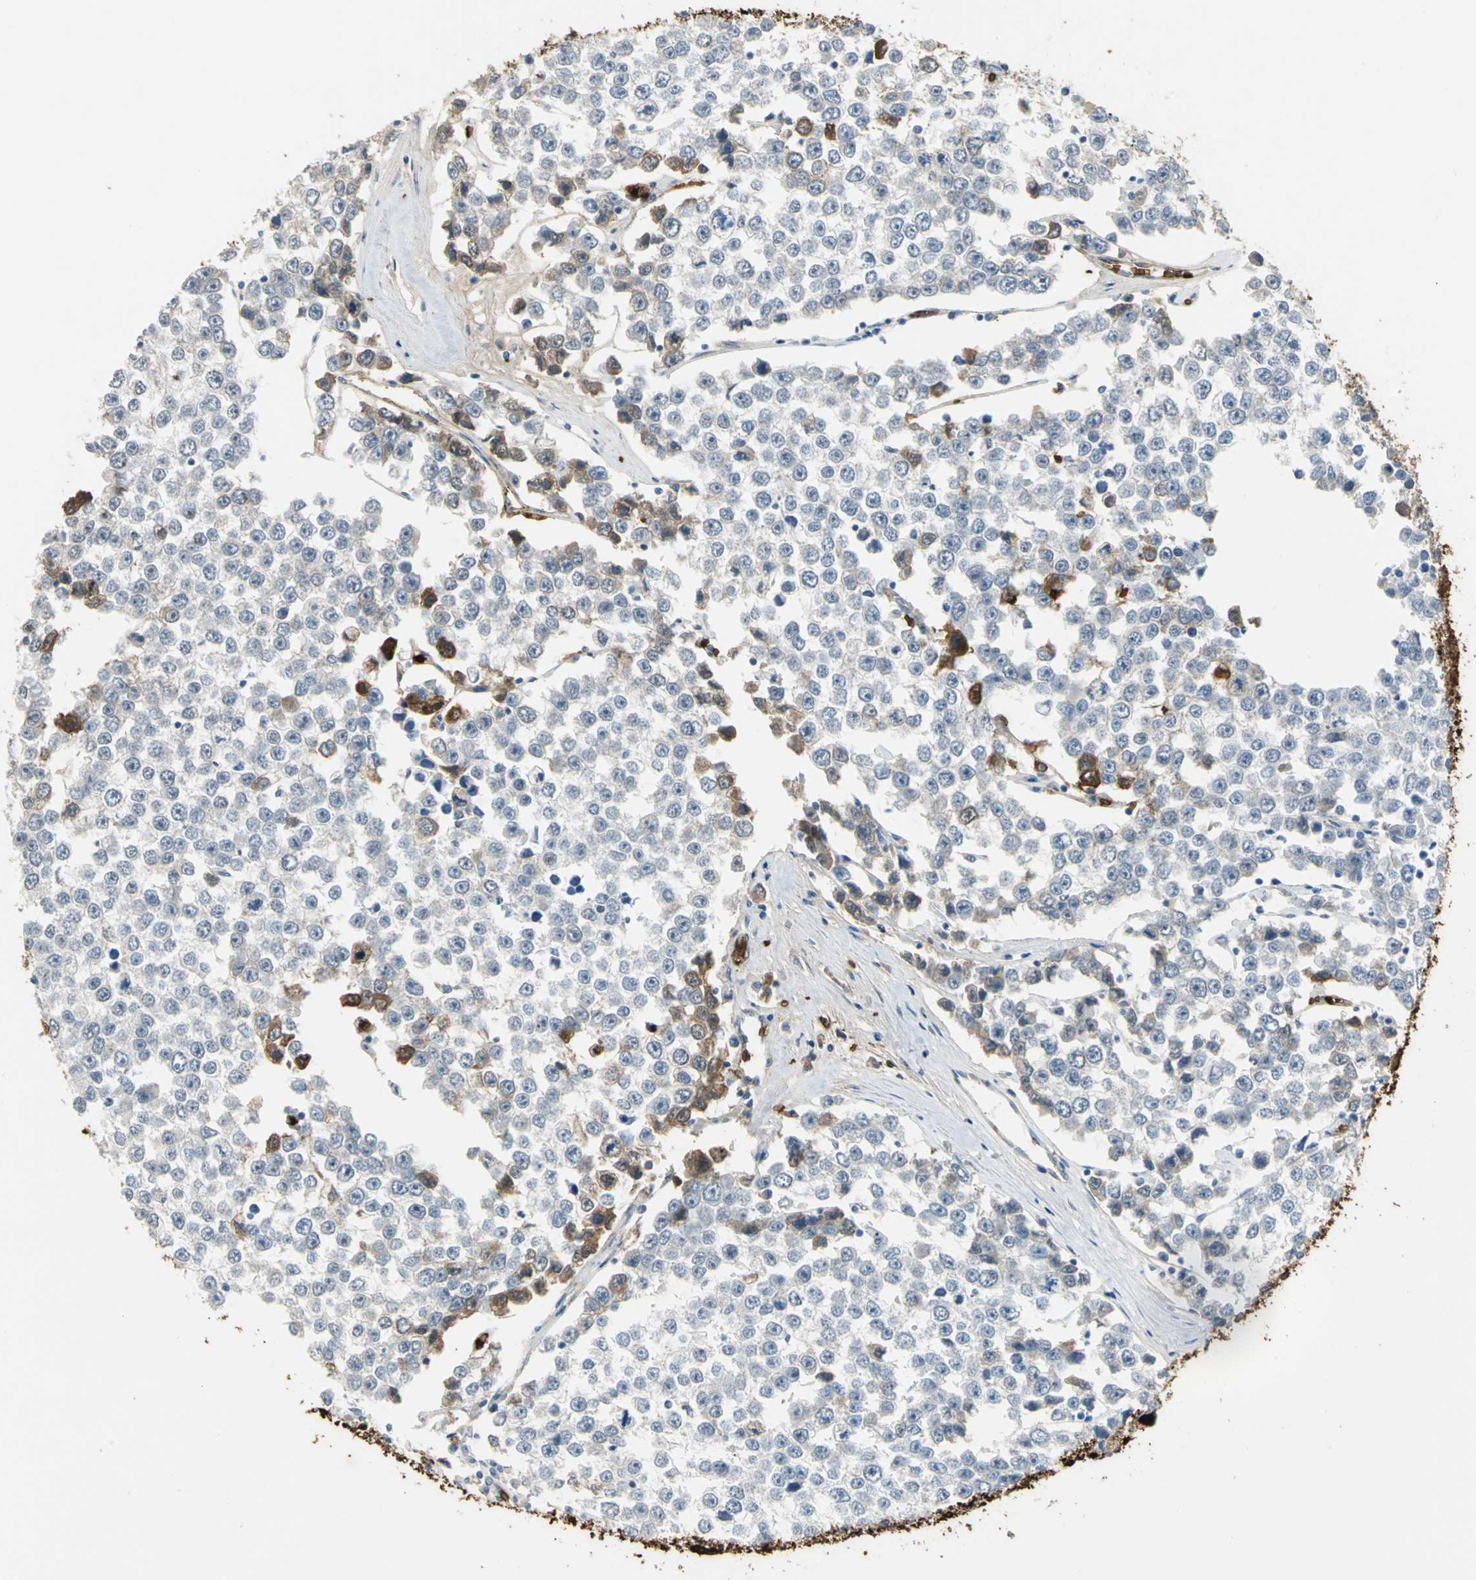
{"staining": {"intensity": "moderate", "quantity": "<25%", "location": "cytoplasmic/membranous"}, "tissue": "testis cancer", "cell_type": "Tumor cells", "image_type": "cancer", "snomed": [{"axis": "morphology", "description": "Seminoma, NOS"}, {"axis": "morphology", "description": "Carcinoma, Embryonal, NOS"}, {"axis": "topography", "description": "Testis"}], "caption": "Tumor cells show moderate cytoplasmic/membranous expression in approximately <25% of cells in testis cancer (embryonal carcinoma).", "gene": "TREM1", "patient": {"sex": "male", "age": 52}}